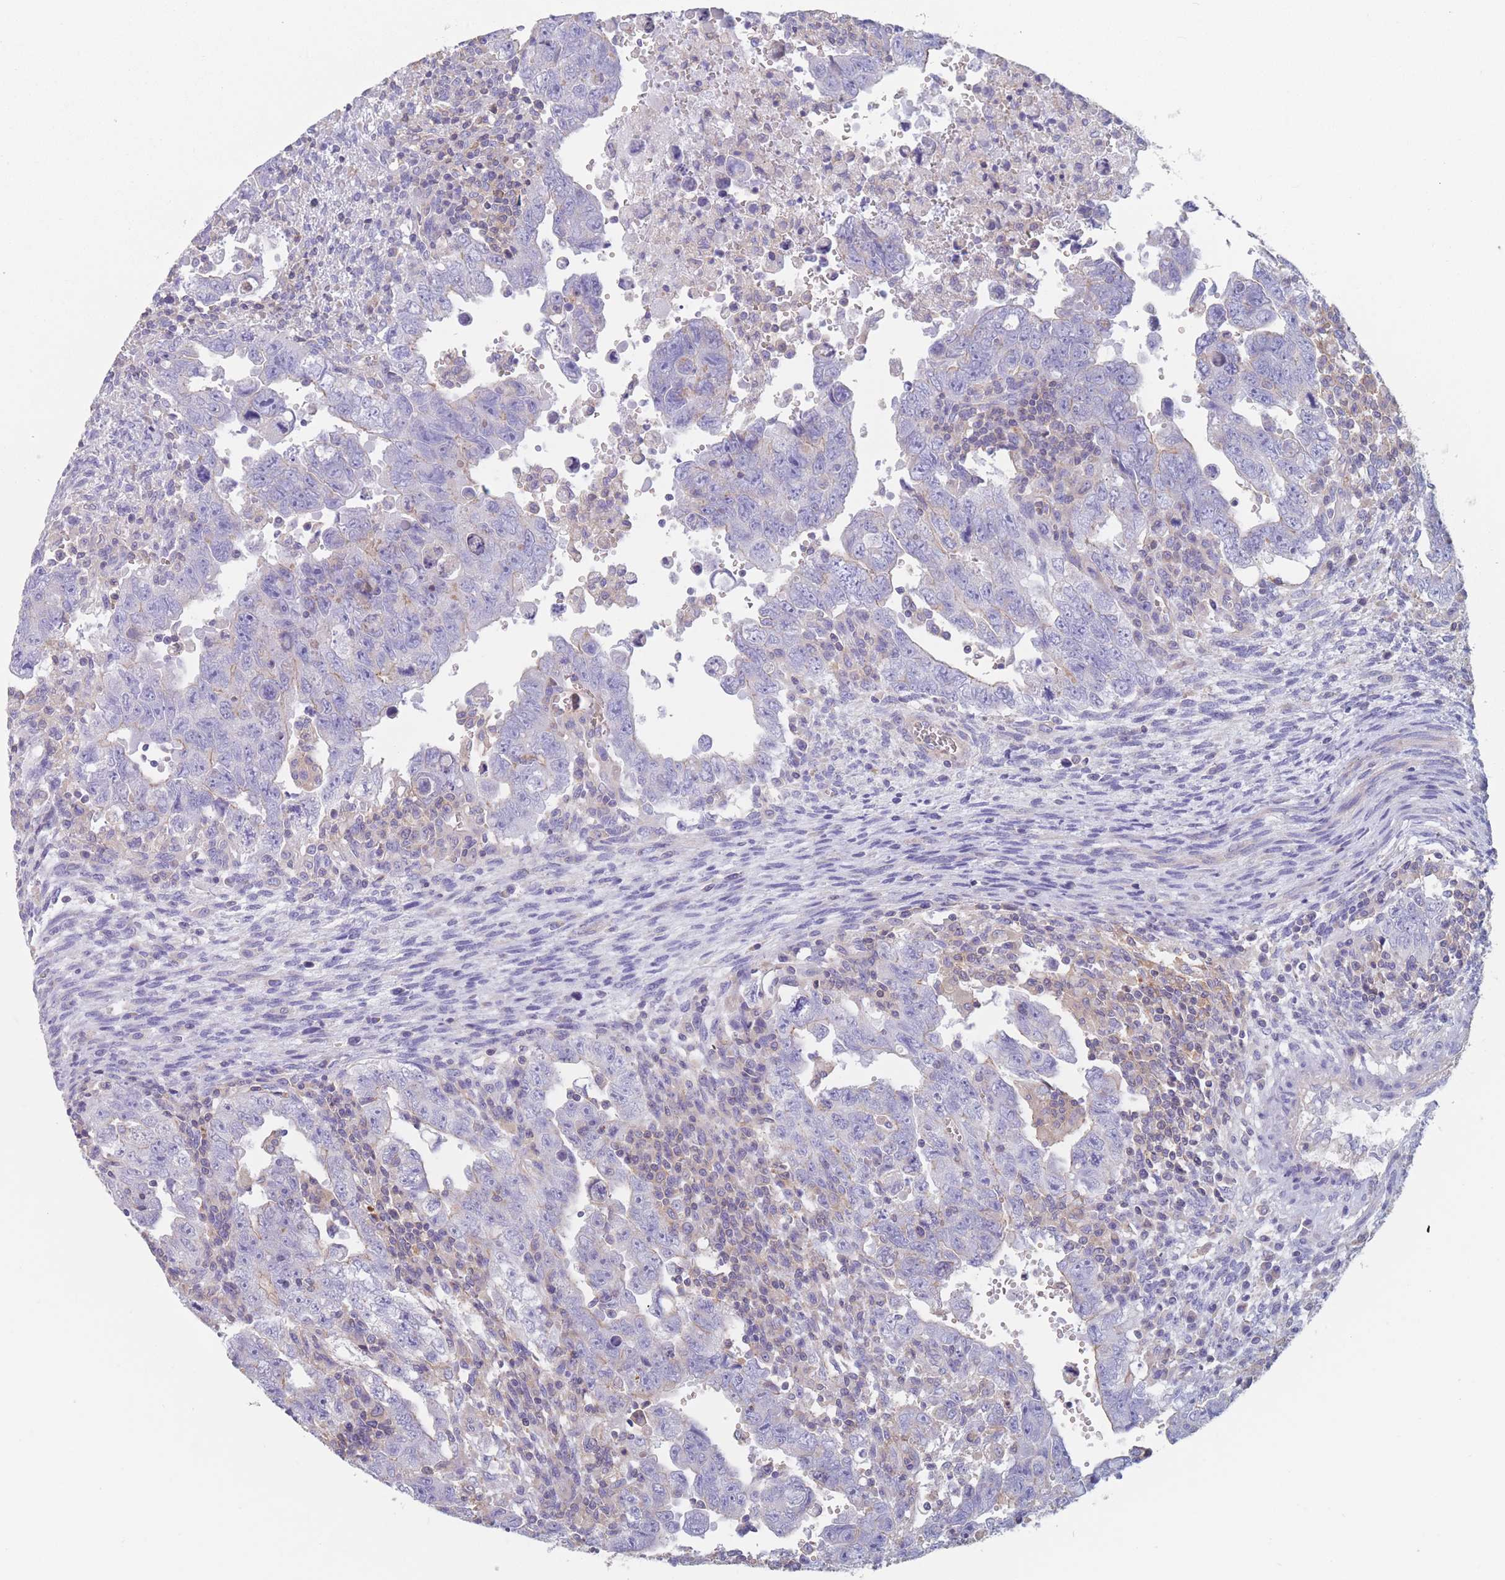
{"staining": {"intensity": "negative", "quantity": "none", "location": "none"}, "tissue": "testis cancer", "cell_type": "Tumor cells", "image_type": "cancer", "snomed": [{"axis": "morphology", "description": "Carcinoma, Embryonal, NOS"}, {"axis": "topography", "description": "Testis"}], "caption": "An image of human embryonal carcinoma (testis) is negative for staining in tumor cells. (Stains: DAB (3,3'-diaminobenzidine) IHC with hematoxylin counter stain, Microscopy: brightfield microscopy at high magnification).", "gene": "ADH1A", "patient": {"sex": "male", "age": 28}}